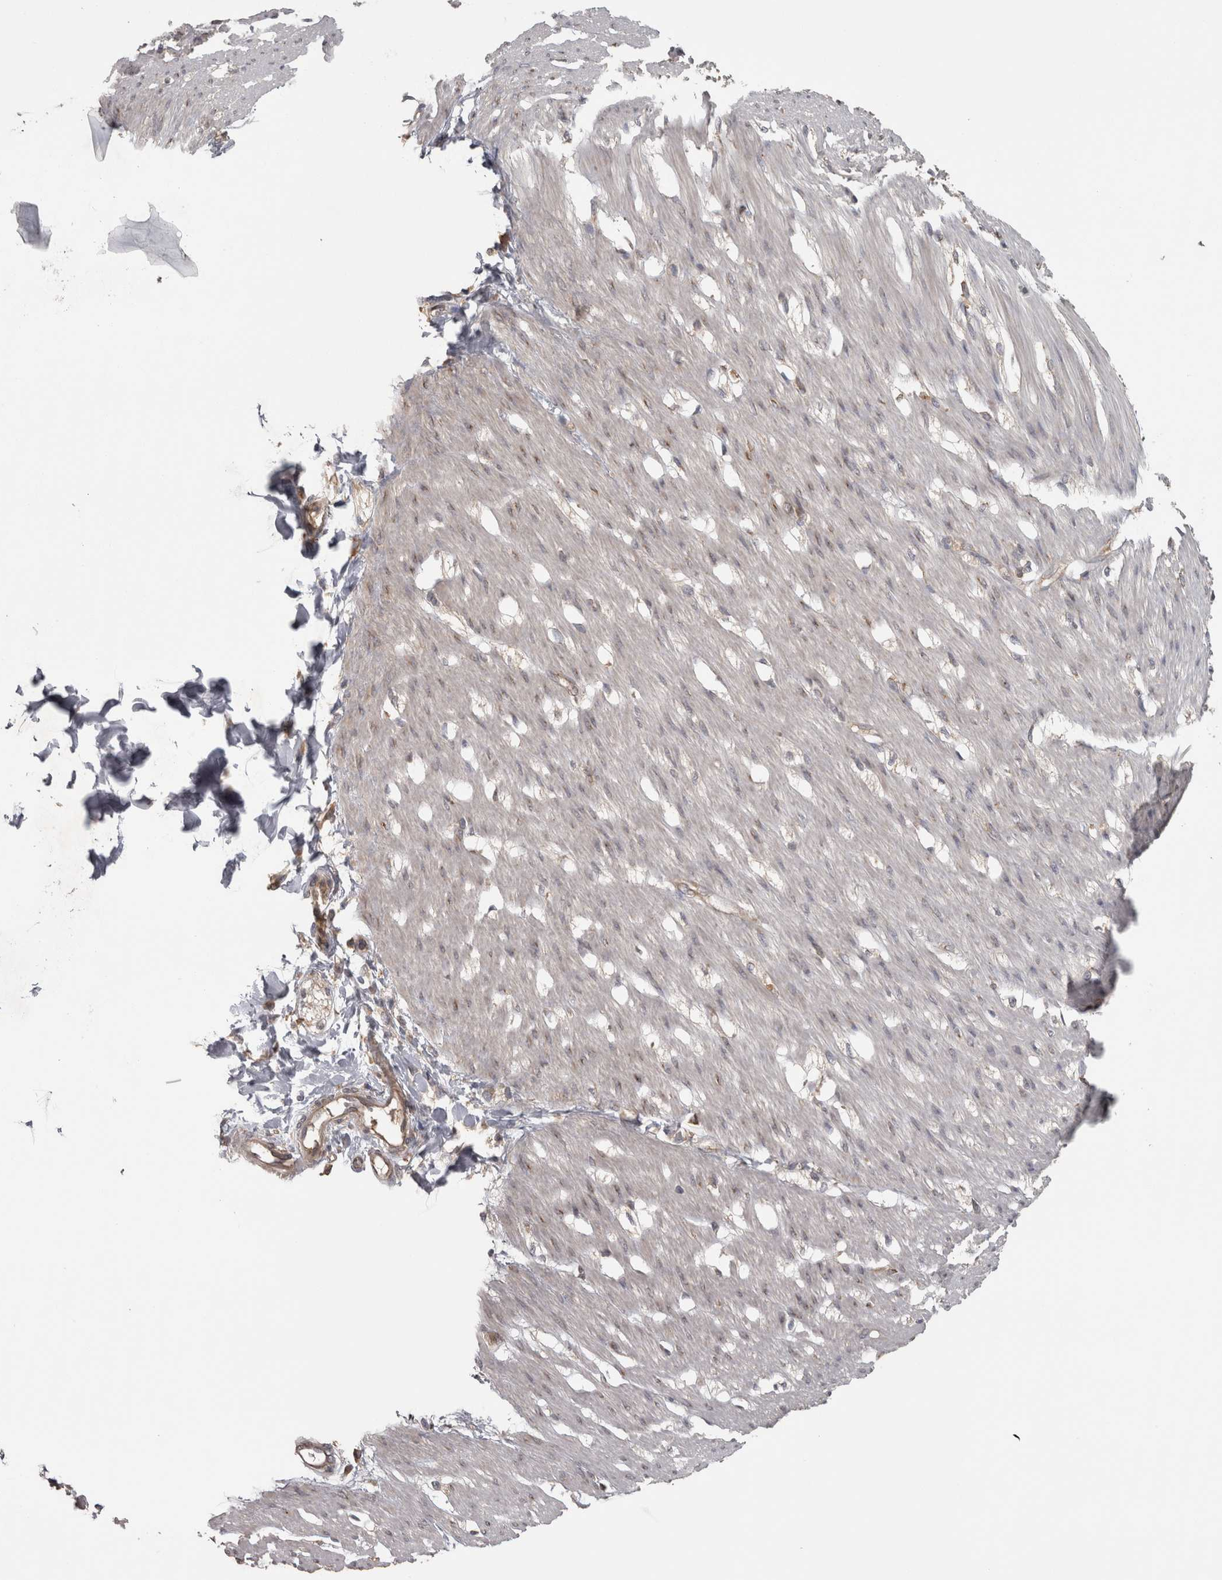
{"staining": {"intensity": "weak", "quantity": "<25%", "location": "cytoplasmic/membranous"}, "tissue": "smooth muscle", "cell_type": "Smooth muscle cells", "image_type": "normal", "snomed": [{"axis": "morphology", "description": "Normal tissue, NOS"}, {"axis": "morphology", "description": "Adenocarcinoma, NOS"}, {"axis": "topography", "description": "Smooth muscle"}, {"axis": "topography", "description": "Colon"}], "caption": "The micrograph demonstrates no staining of smooth muscle cells in benign smooth muscle.", "gene": "MICU3", "patient": {"sex": "male", "age": 14}}